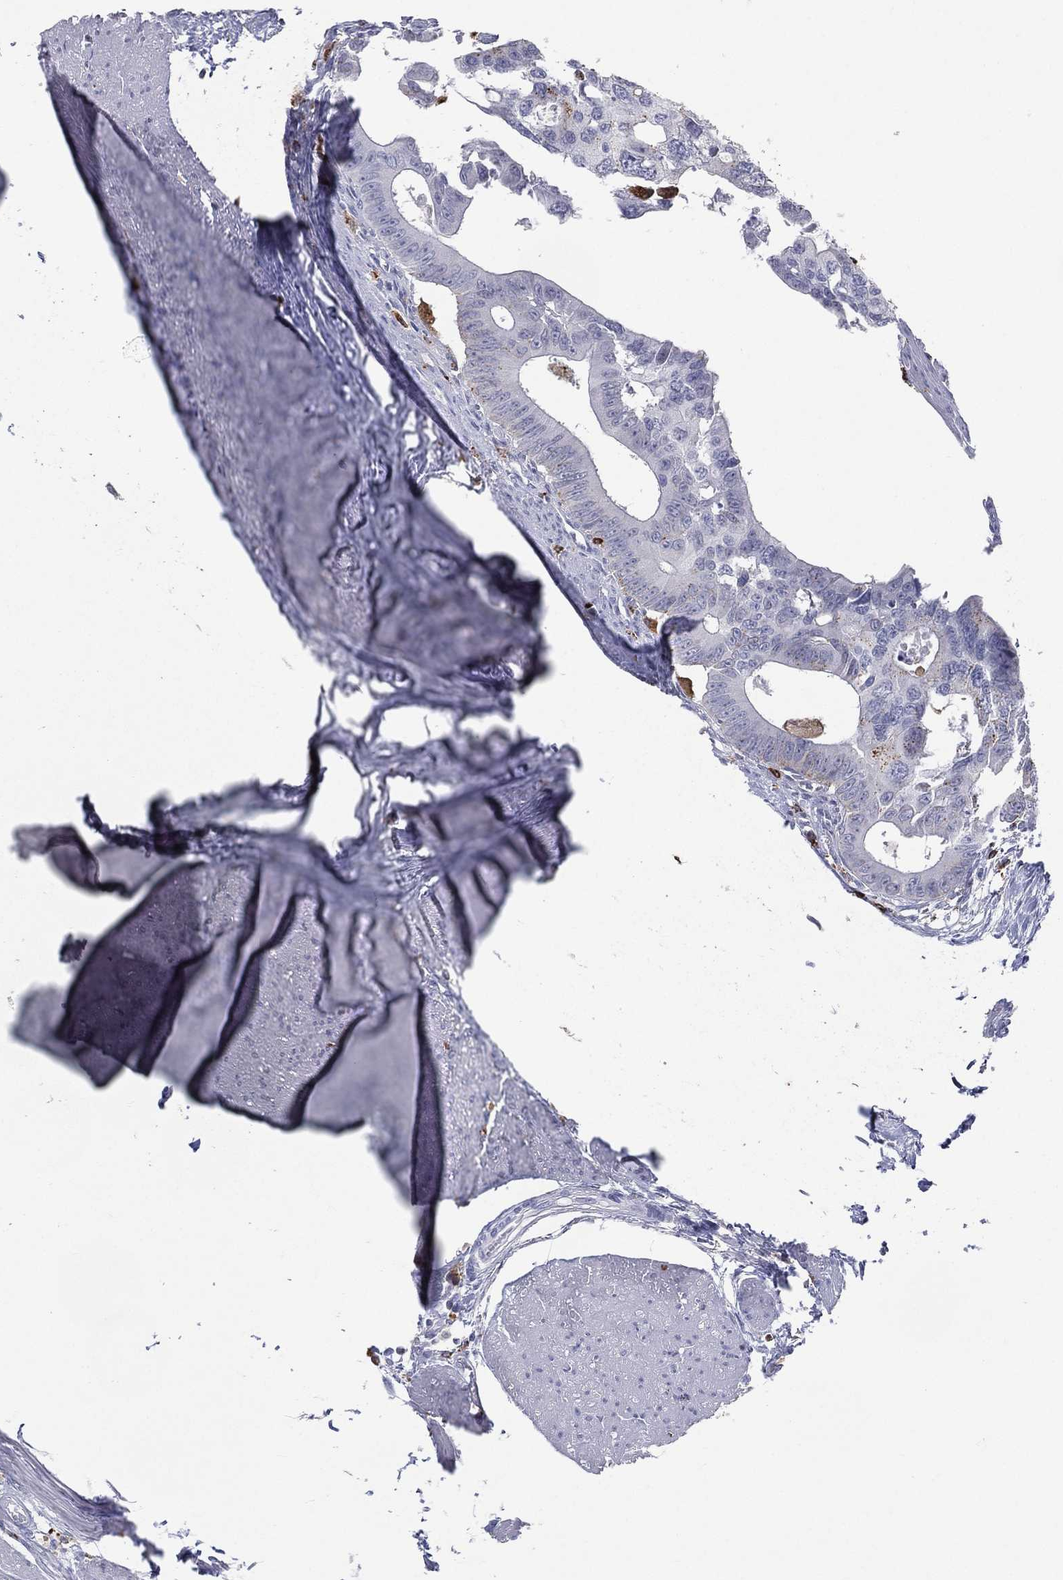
{"staining": {"intensity": "negative", "quantity": "none", "location": "none"}, "tissue": "colorectal cancer", "cell_type": "Tumor cells", "image_type": "cancer", "snomed": [{"axis": "morphology", "description": "Adenocarcinoma, NOS"}, {"axis": "topography", "description": "Rectum"}], "caption": "Immunohistochemistry (IHC) histopathology image of neoplastic tissue: adenocarcinoma (colorectal) stained with DAB (3,3'-diaminobenzidine) demonstrates no significant protein staining in tumor cells.", "gene": "EVI2B", "patient": {"sex": "male", "age": 64}}